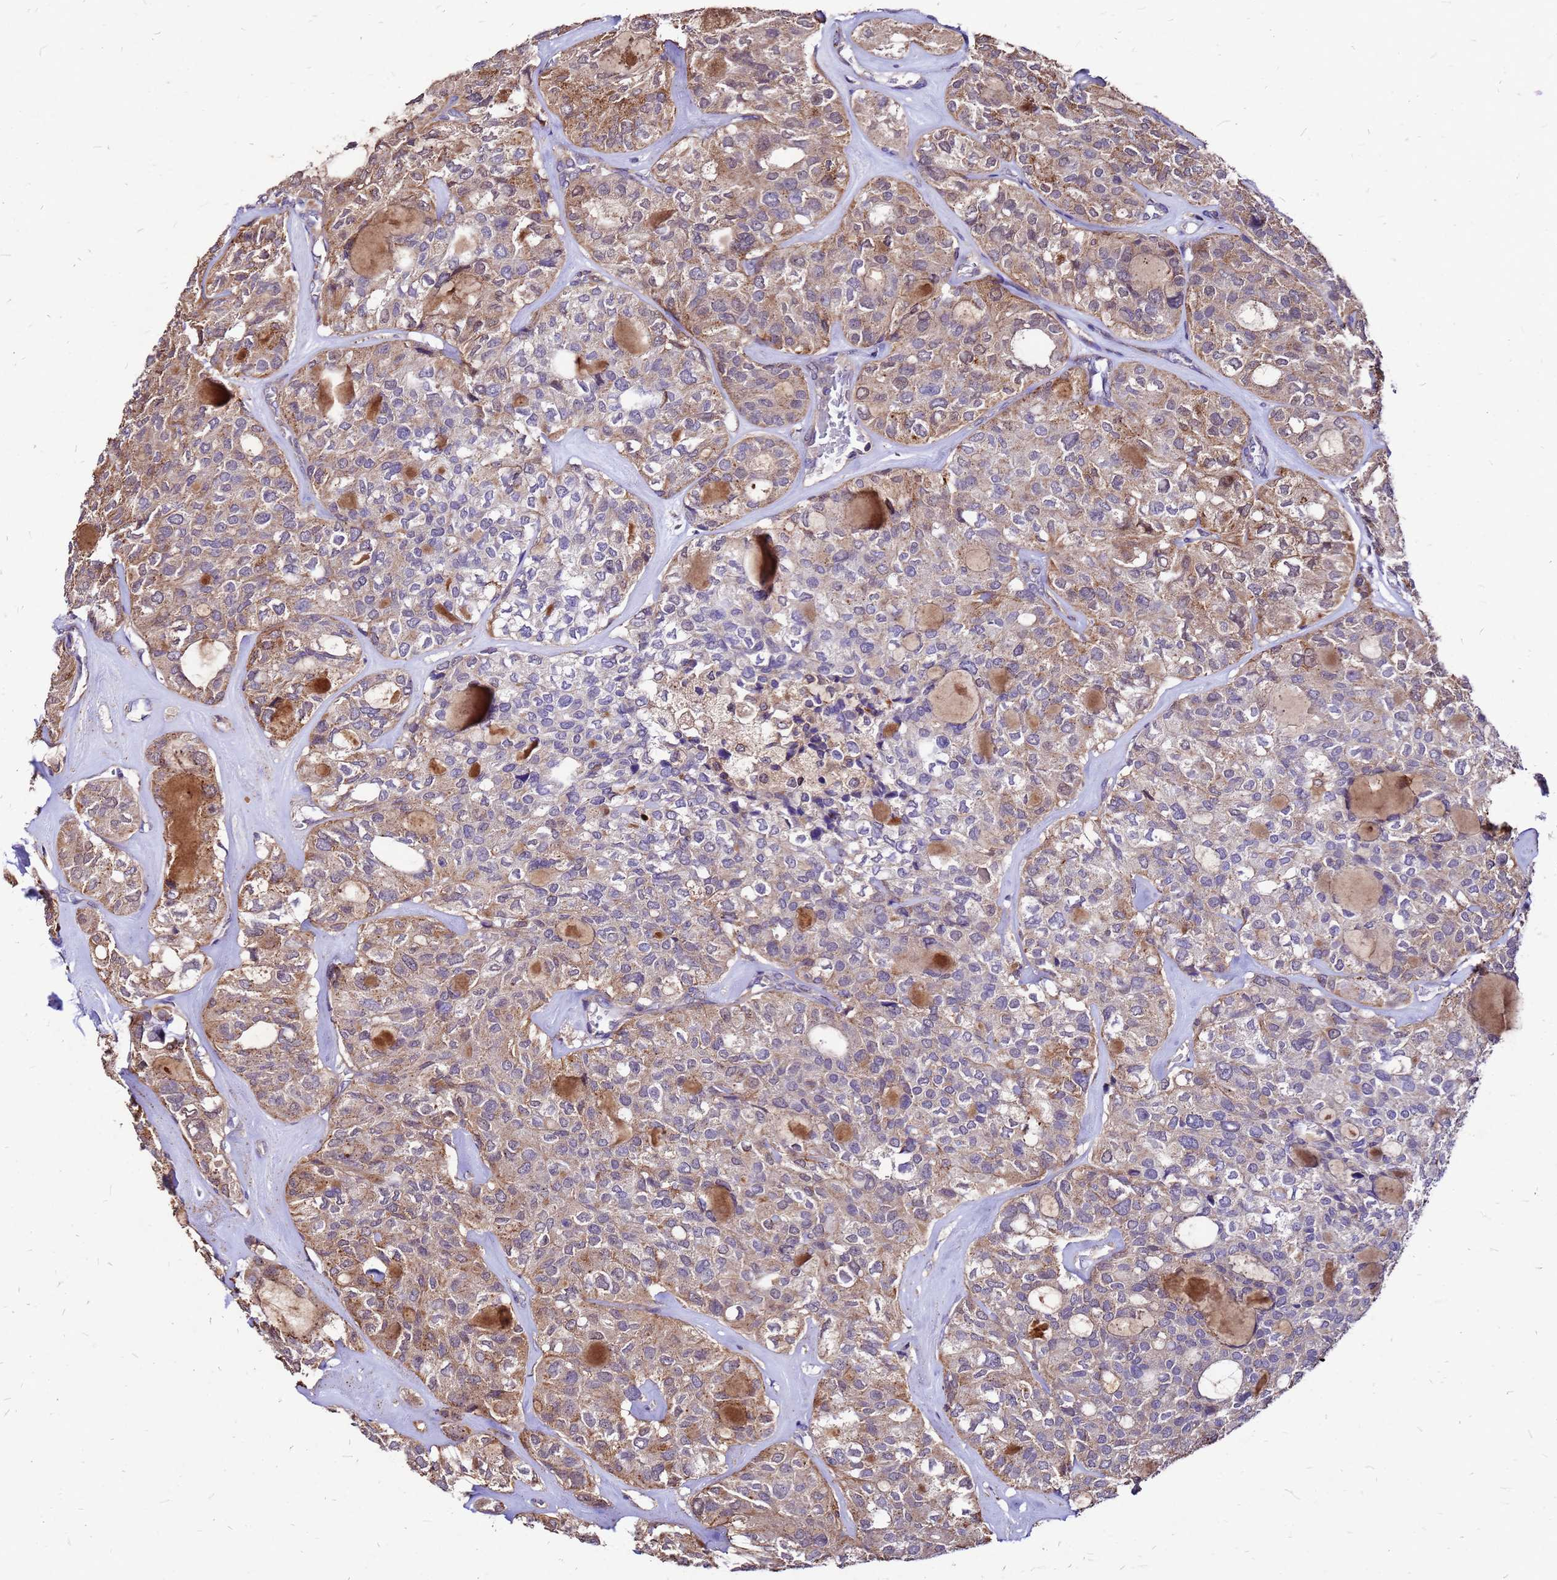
{"staining": {"intensity": "moderate", "quantity": "25%-75%", "location": "cytoplasmic/membranous"}, "tissue": "thyroid cancer", "cell_type": "Tumor cells", "image_type": "cancer", "snomed": [{"axis": "morphology", "description": "Follicular adenoma carcinoma, NOS"}, {"axis": "topography", "description": "Thyroid gland"}], "caption": "Immunohistochemistry of human thyroid follicular adenoma carcinoma shows medium levels of moderate cytoplasmic/membranous positivity in approximately 25%-75% of tumor cells. The staining was performed using DAB, with brown indicating positive protein expression. Nuclei are stained blue with hematoxylin.", "gene": "DUSP23", "patient": {"sex": "male", "age": 75}}